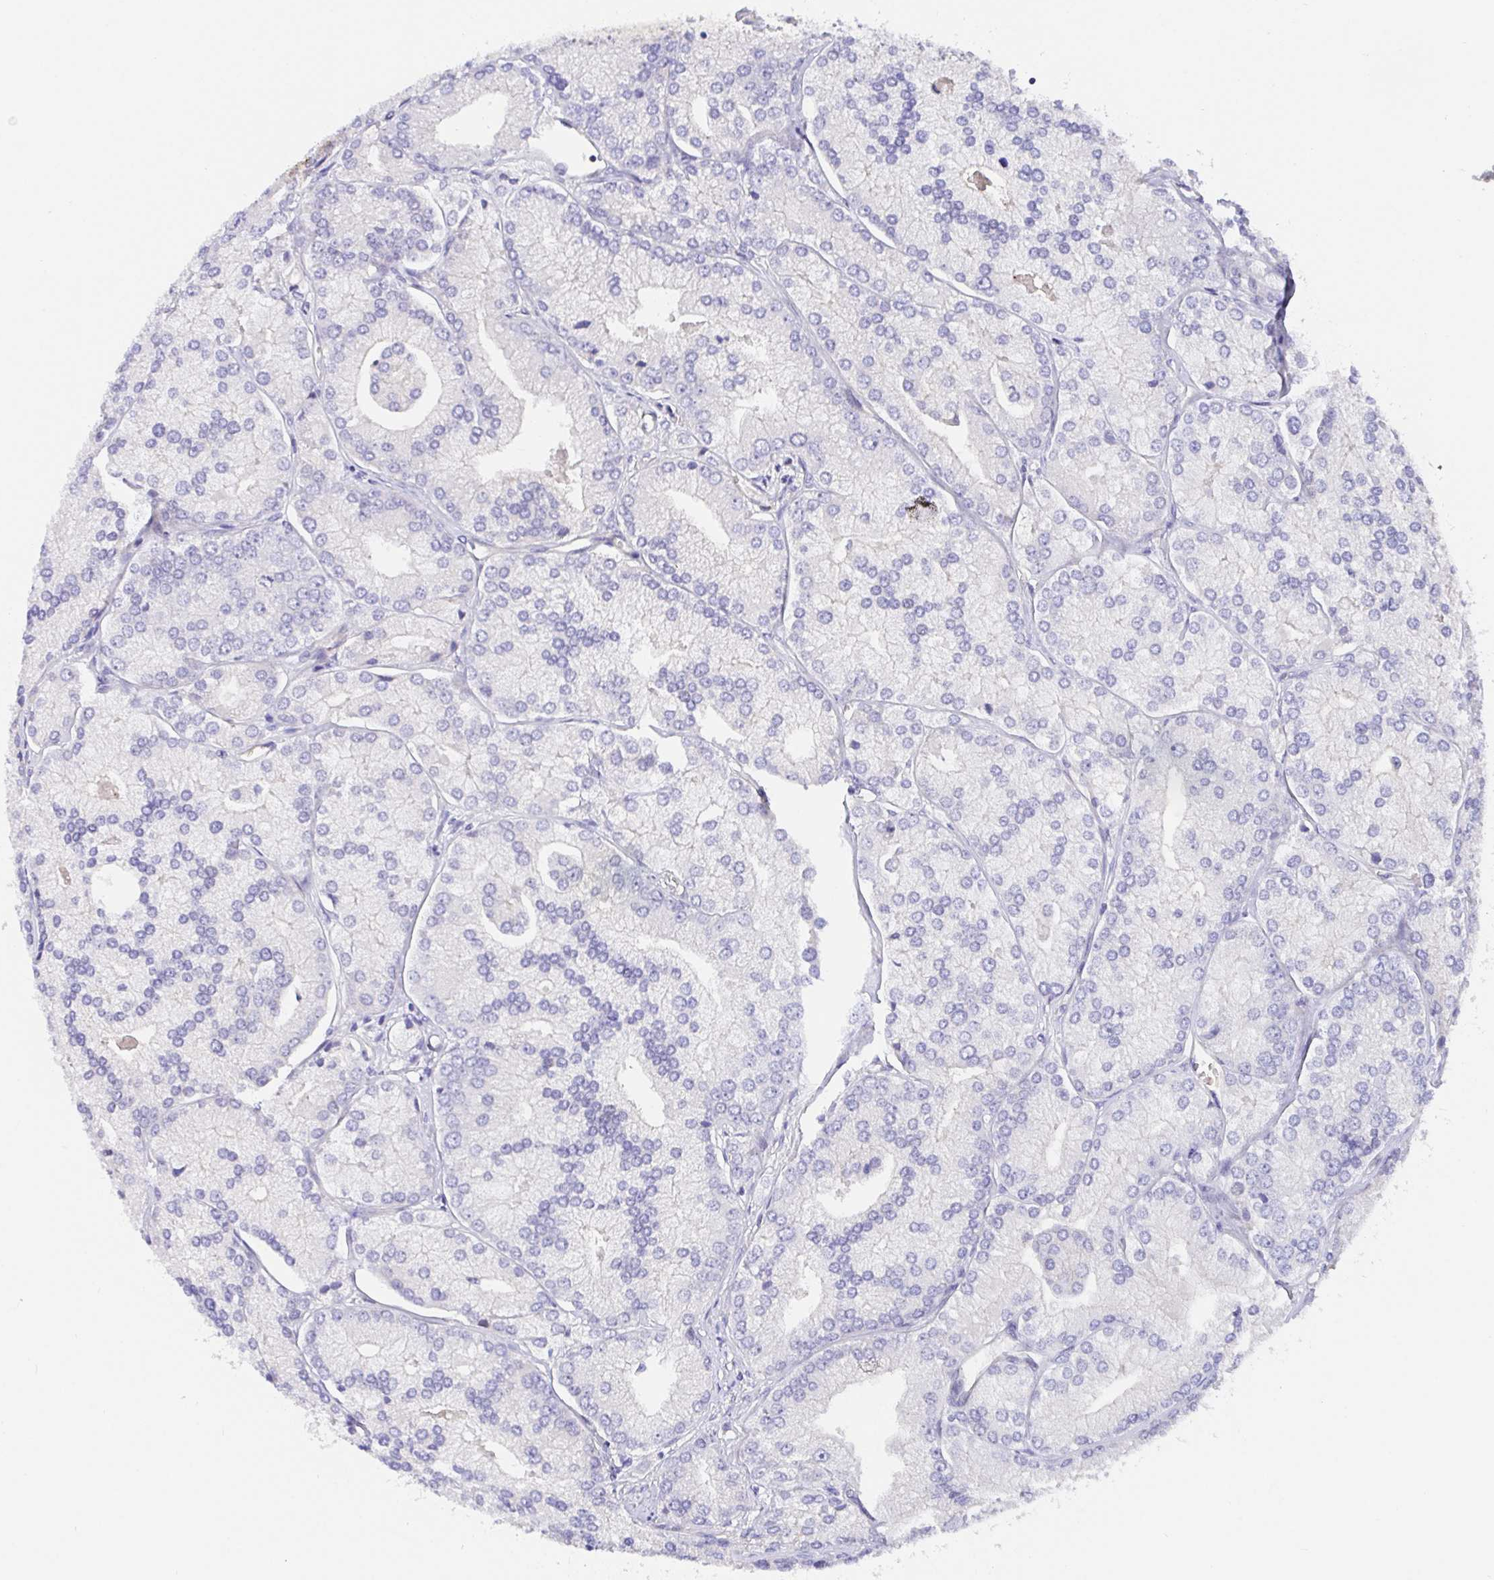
{"staining": {"intensity": "moderate", "quantity": "<25%", "location": "cytoplasmic/membranous"}, "tissue": "prostate cancer", "cell_type": "Tumor cells", "image_type": "cancer", "snomed": [{"axis": "morphology", "description": "Adenocarcinoma, High grade"}, {"axis": "topography", "description": "Prostate"}], "caption": "Immunohistochemical staining of prostate cancer shows moderate cytoplasmic/membranous protein positivity in about <25% of tumor cells.", "gene": "TIMELESS", "patient": {"sex": "male", "age": 61}}